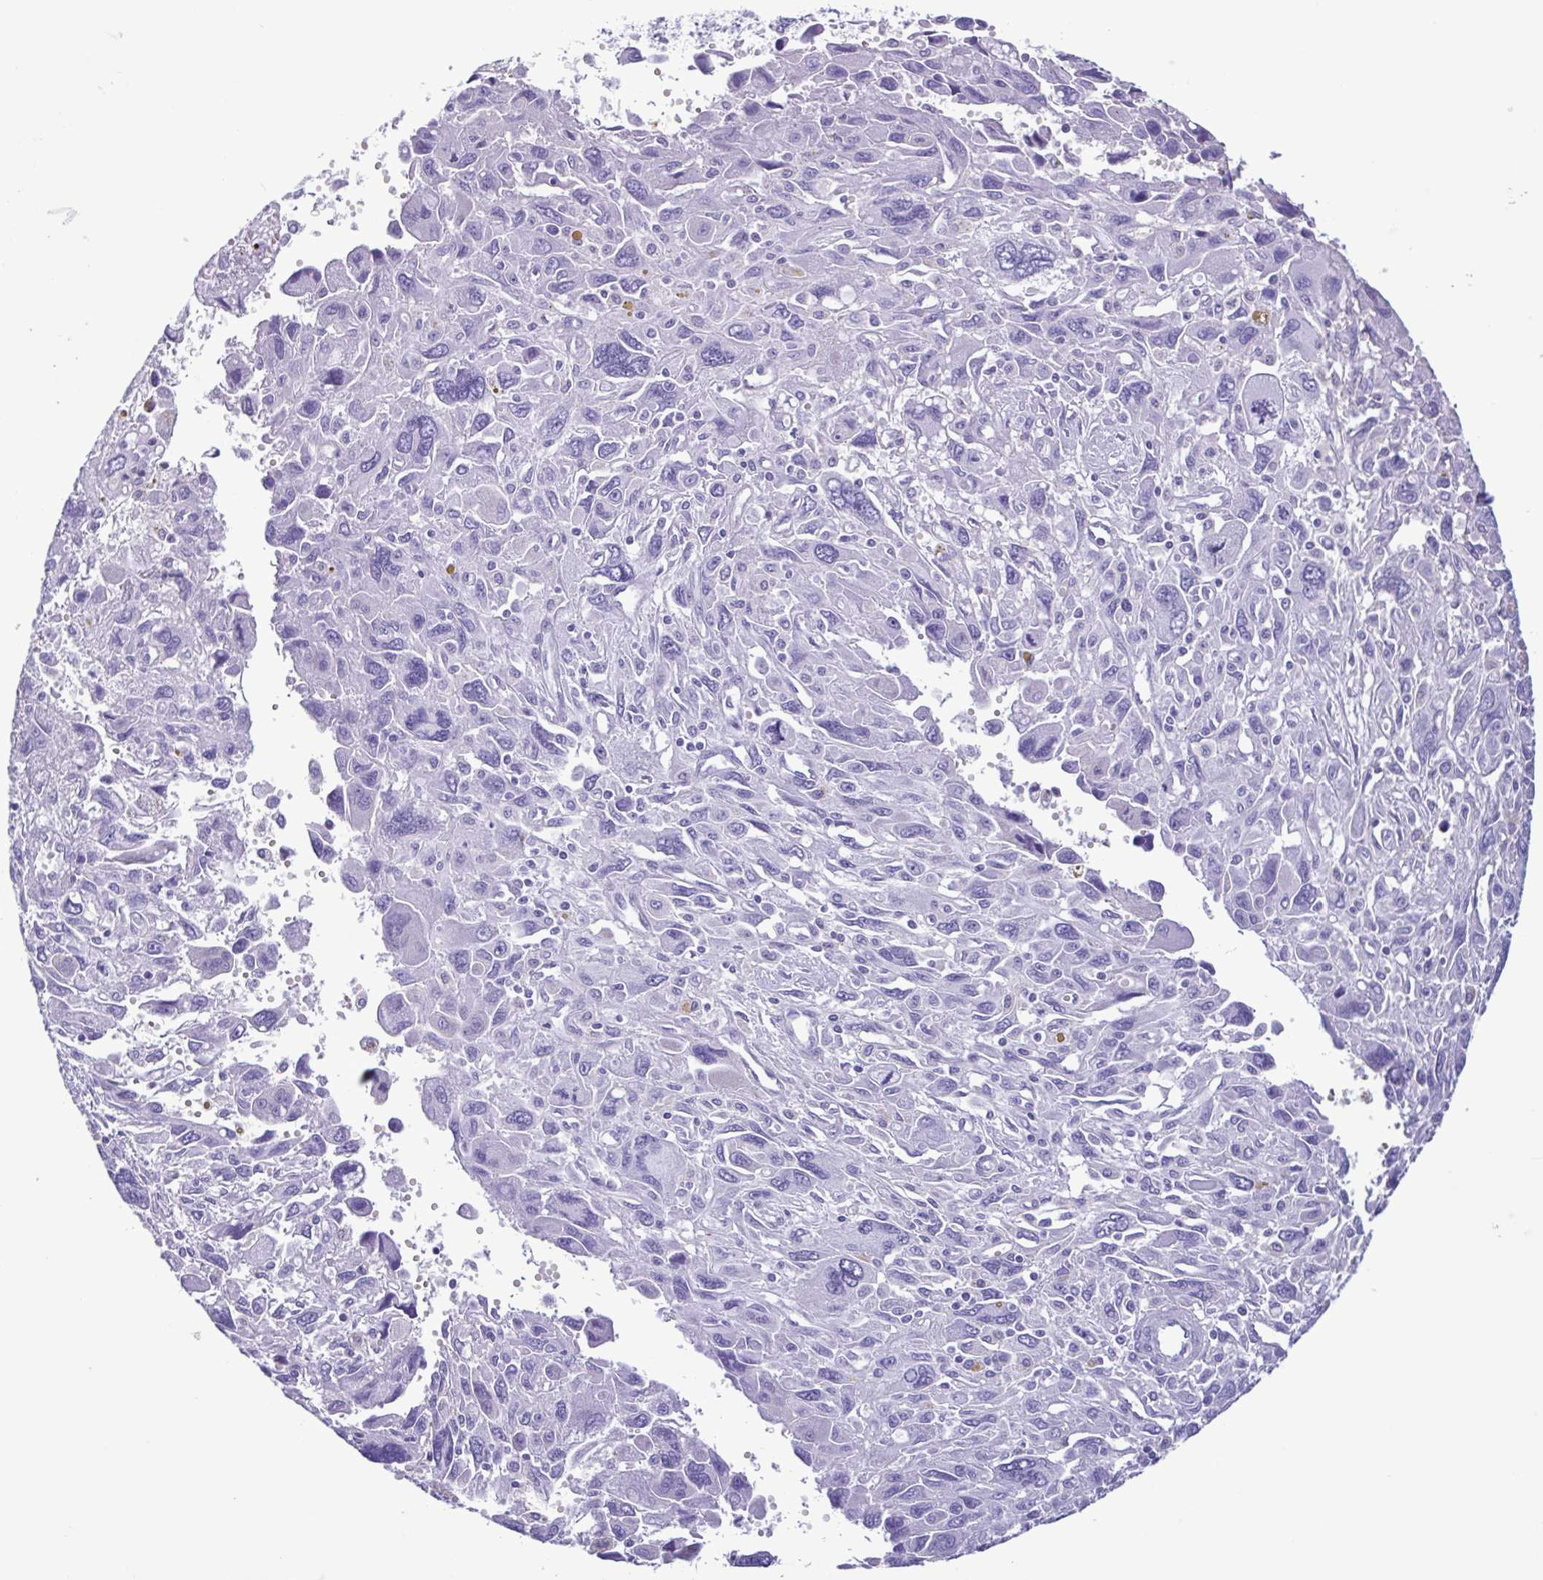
{"staining": {"intensity": "negative", "quantity": "none", "location": "none"}, "tissue": "pancreatic cancer", "cell_type": "Tumor cells", "image_type": "cancer", "snomed": [{"axis": "morphology", "description": "Adenocarcinoma, NOS"}, {"axis": "topography", "description": "Pancreas"}], "caption": "High magnification brightfield microscopy of adenocarcinoma (pancreatic) stained with DAB (3,3'-diaminobenzidine) (brown) and counterstained with hematoxylin (blue): tumor cells show no significant staining.", "gene": "SPATA16", "patient": {"sex": "female", "age": 47}}